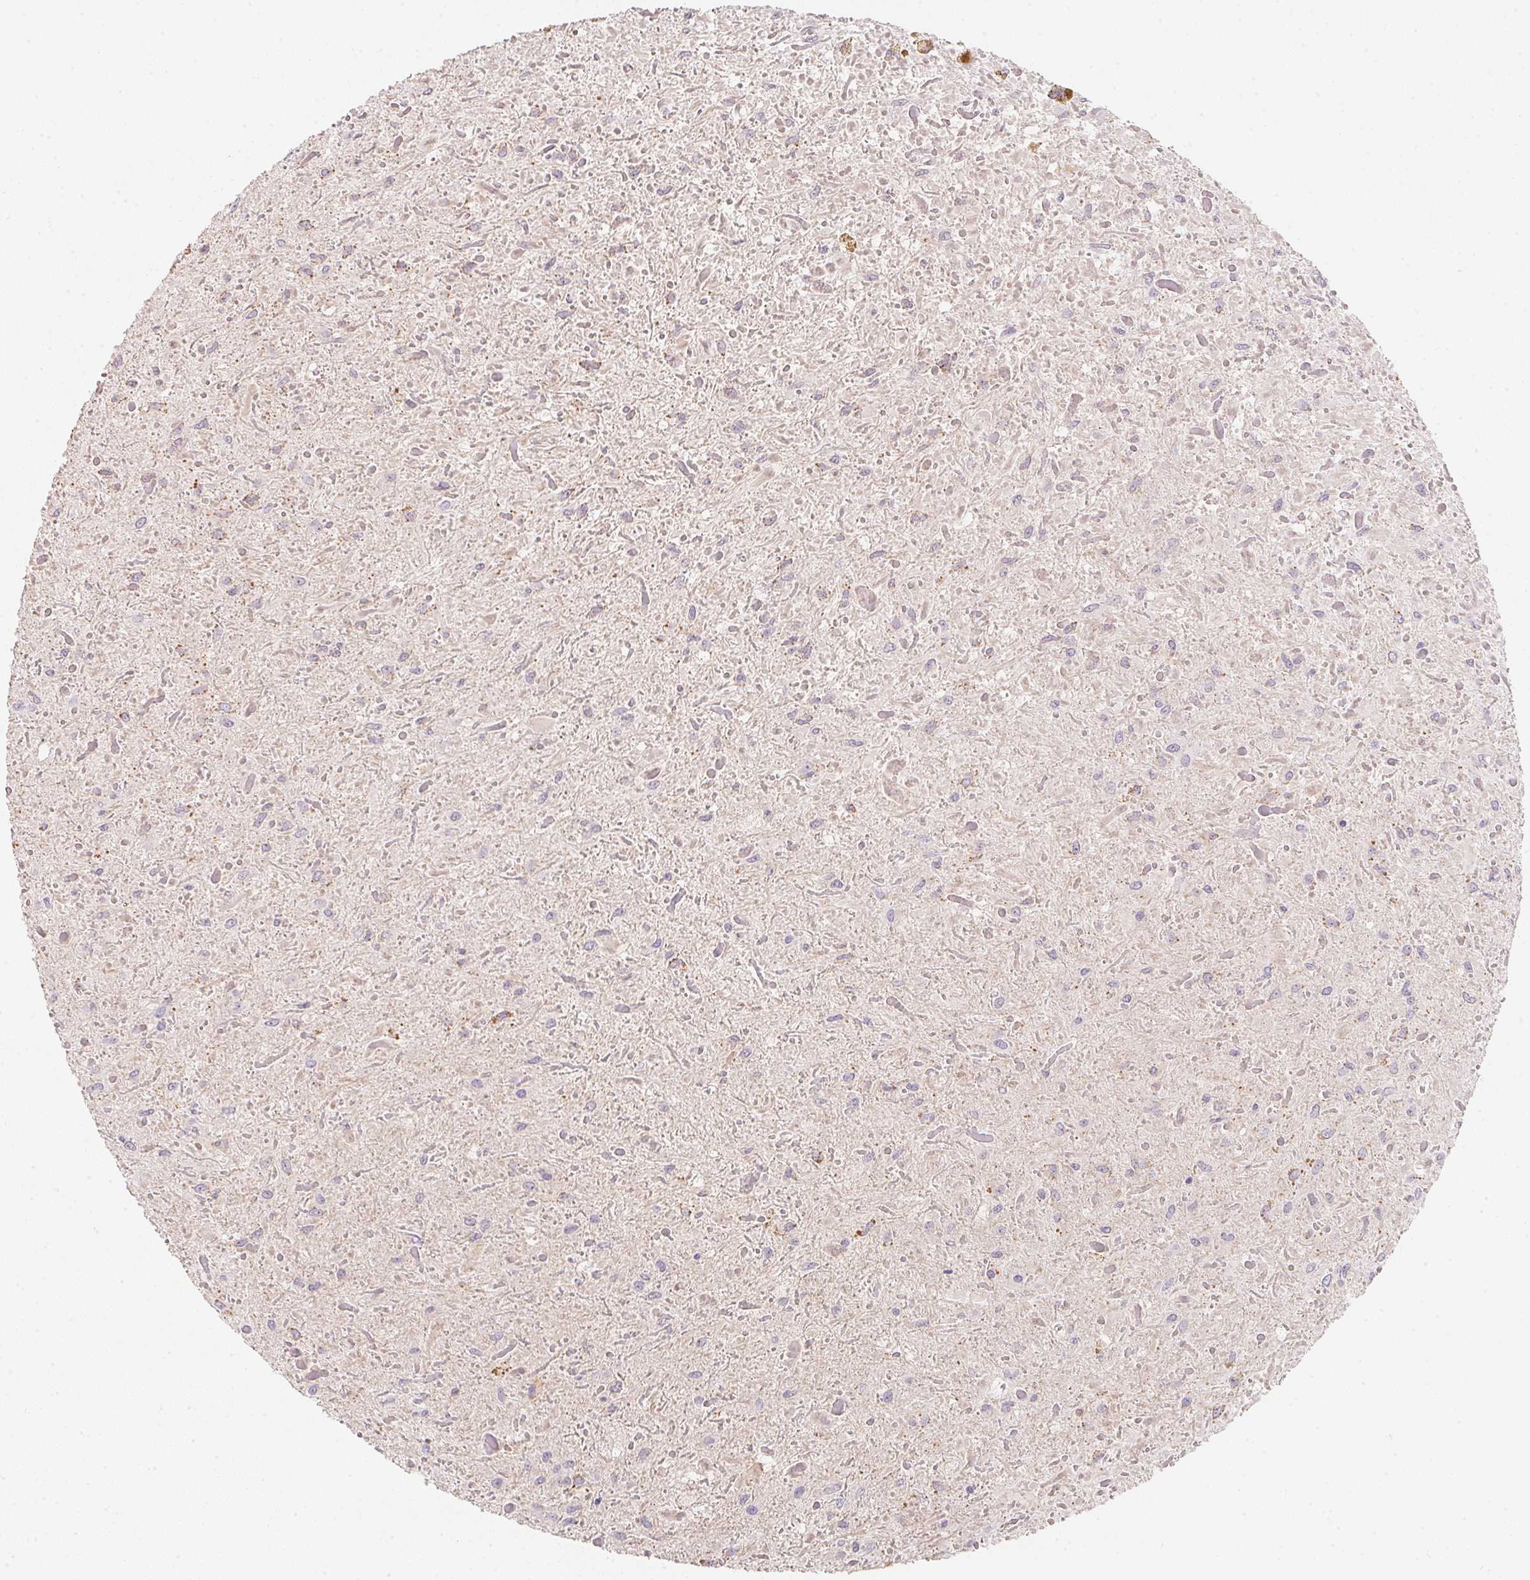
{"staining": {"intensity": "negative", "quantity": "none", "location": "none"}, "tissue": "glioma", "cell_type": "Tumor cells", "image_type": "cancer", "snomed": [{"axis": "morphology", "description": "Glioma, malignant, Low grade"}, {"axis": "topography", "description": "Cerebellum"}], "caption": "High power microscopy histopathology image of an immunohistochemistry (IHC) photomicrograph of malignant glioma (low-grade), revealing no significant expression in tumor cells.", "gene": "CFAP276", "patient": {"sex": "female", "age": 14}}